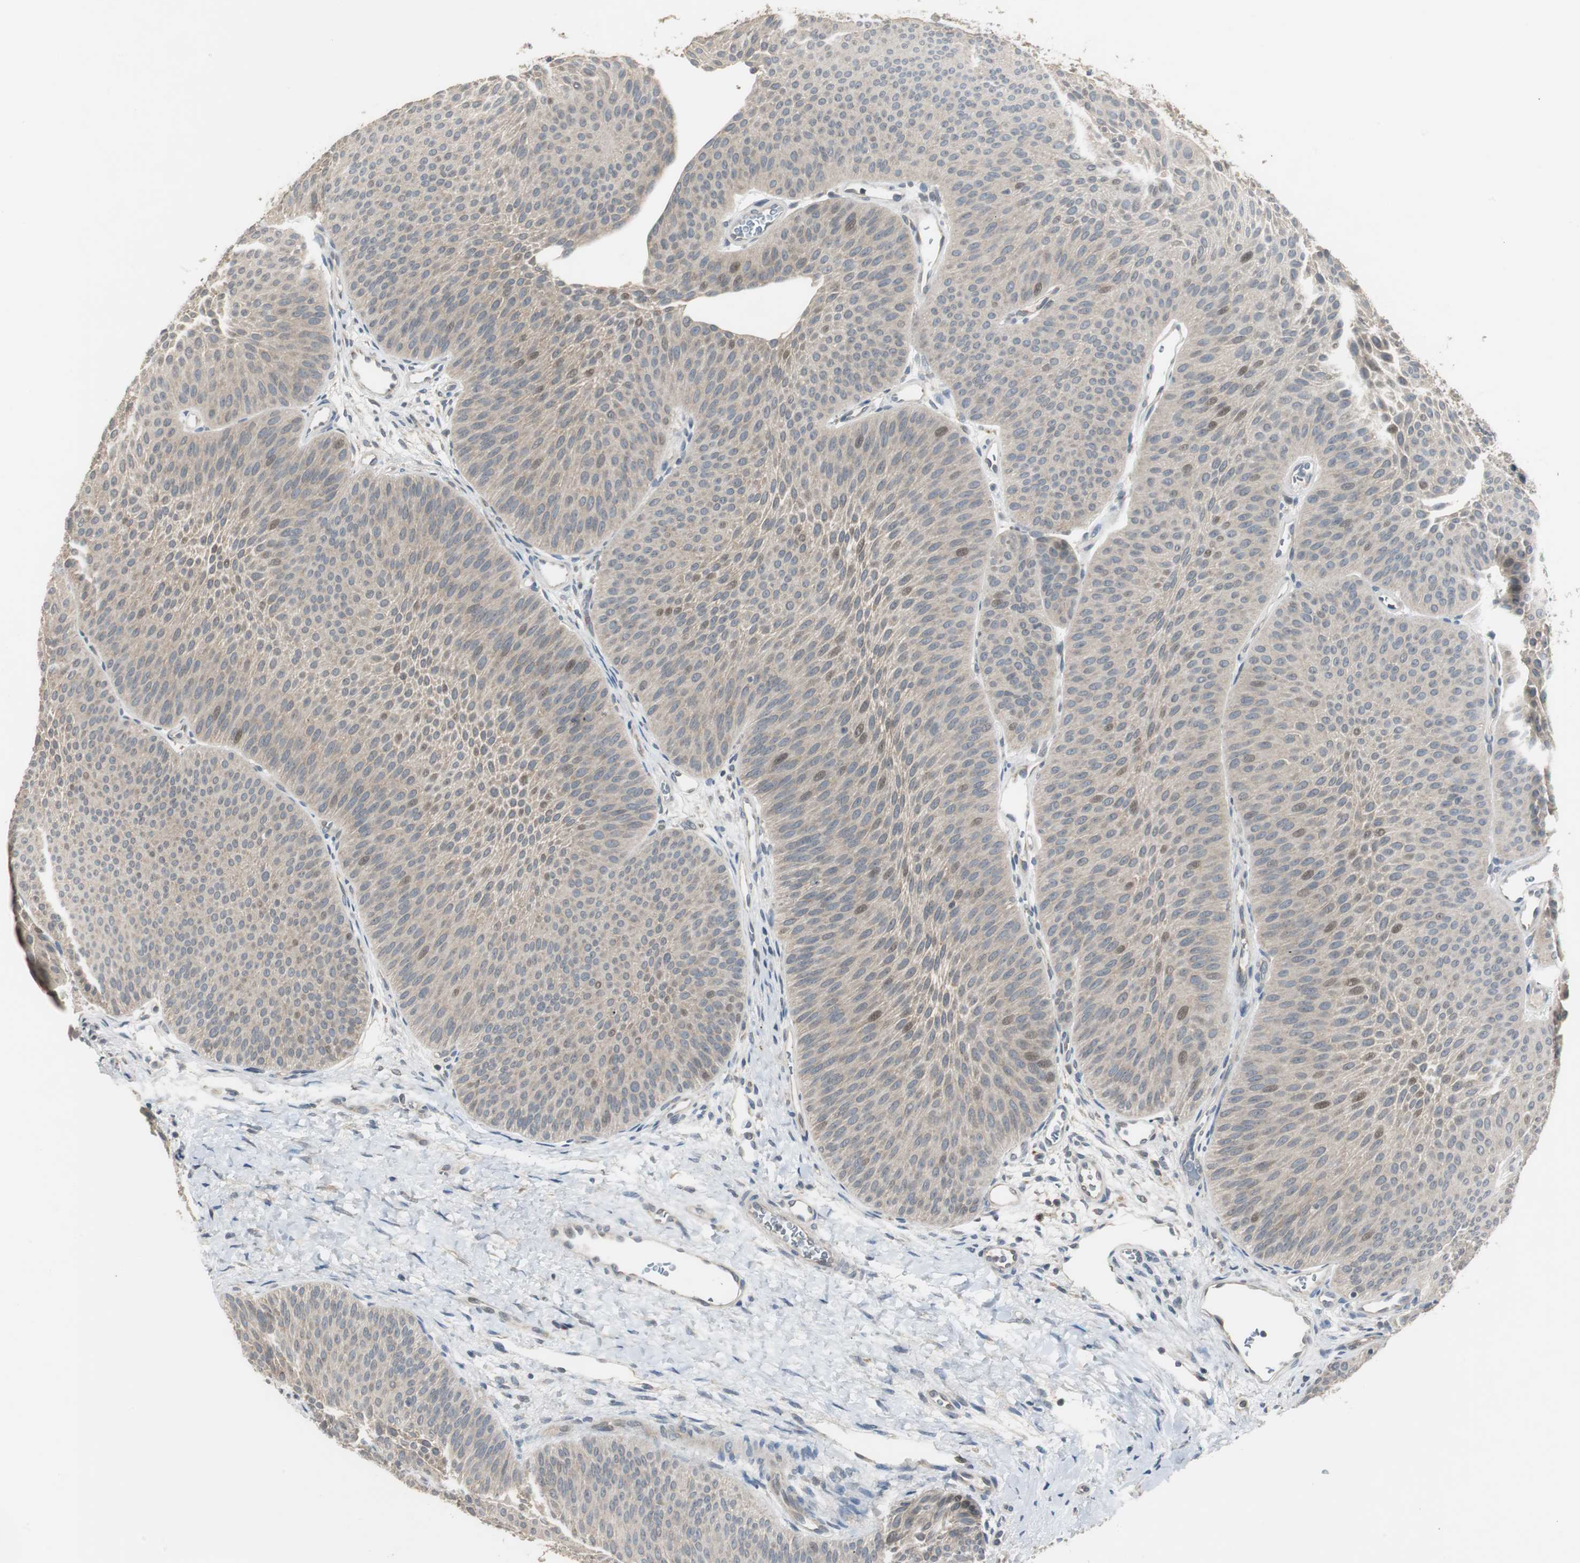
{"staining": {"intensity": "strong", "quantity": "<25%", "location": "nuclear"}, "tissue": "urothelial cancer", "cell_type": "Tumor cells", "image_type": "cancer", "snomed": [{"axis": "morphology", "description": "Urothelial carcinoma, Low grade"}, {"axis": "topography", "description": "Urinary bladder"}], "caption": "Approximately <25% of tumor cells in low-grade urothelial carcinoma display strong nuclear protein staining as visualized by brown immunohistochemical staining.", "gene": "MYT1", "patient": {"sex": "female", "age": 60}}